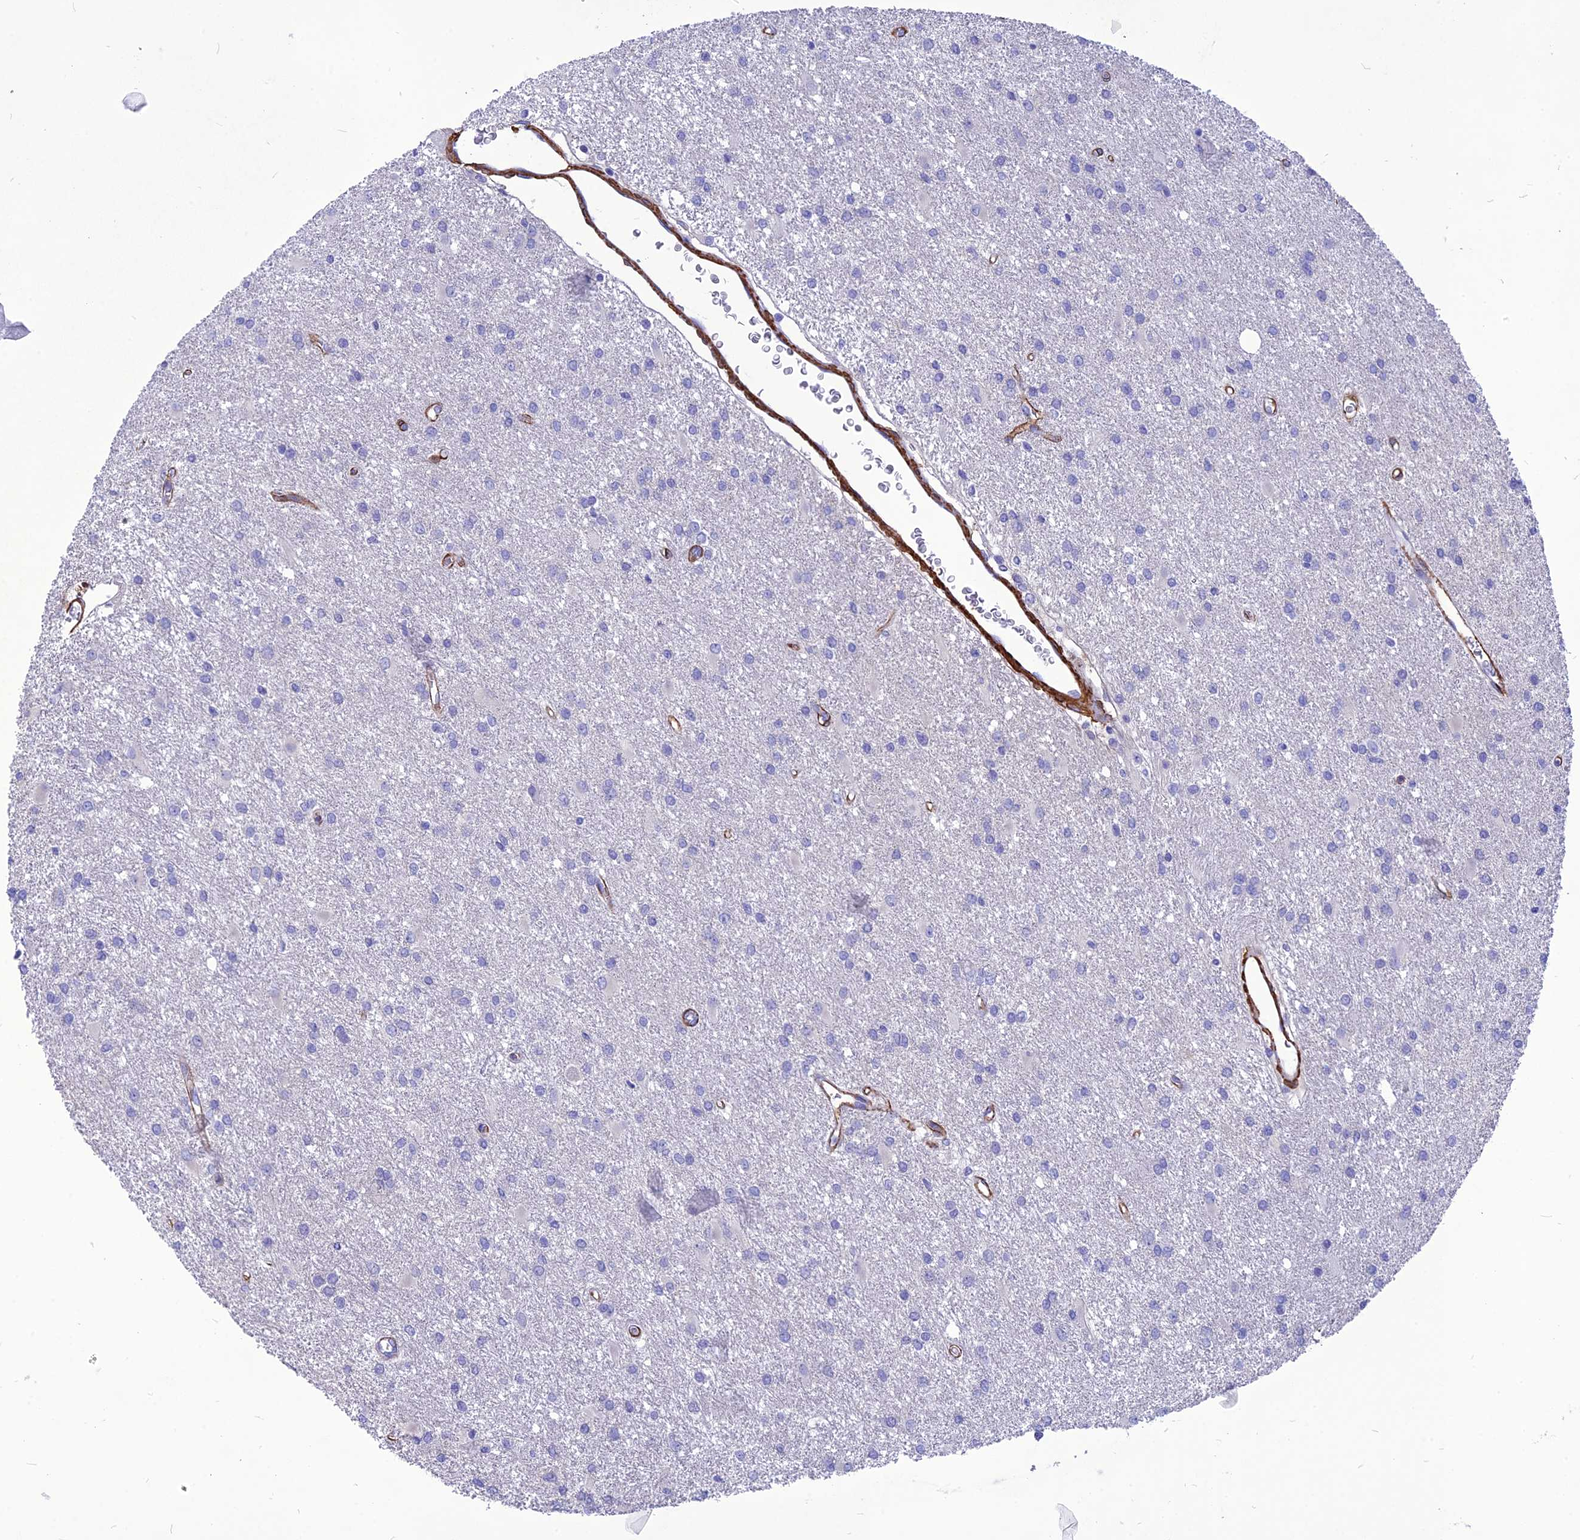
{"staining": {"intensity": "negative", "quantity": "none", "location": "none"}, "tissue": "glioma", "cell_type": "Tumor cells", "image_type": "cancer", "snomed": [{"axis": "morphology", "description": "Glioma, malignant, High grade"}, {"axis": "topography", "description": "Brain"}], "caption": "Malignant glioma (high-grade) stained for a protein using immunohistochemistry (IHC) shows no positivity tumor cells.", "gene": "NKD1", "patient": {"sex": "female", "age": 50}}